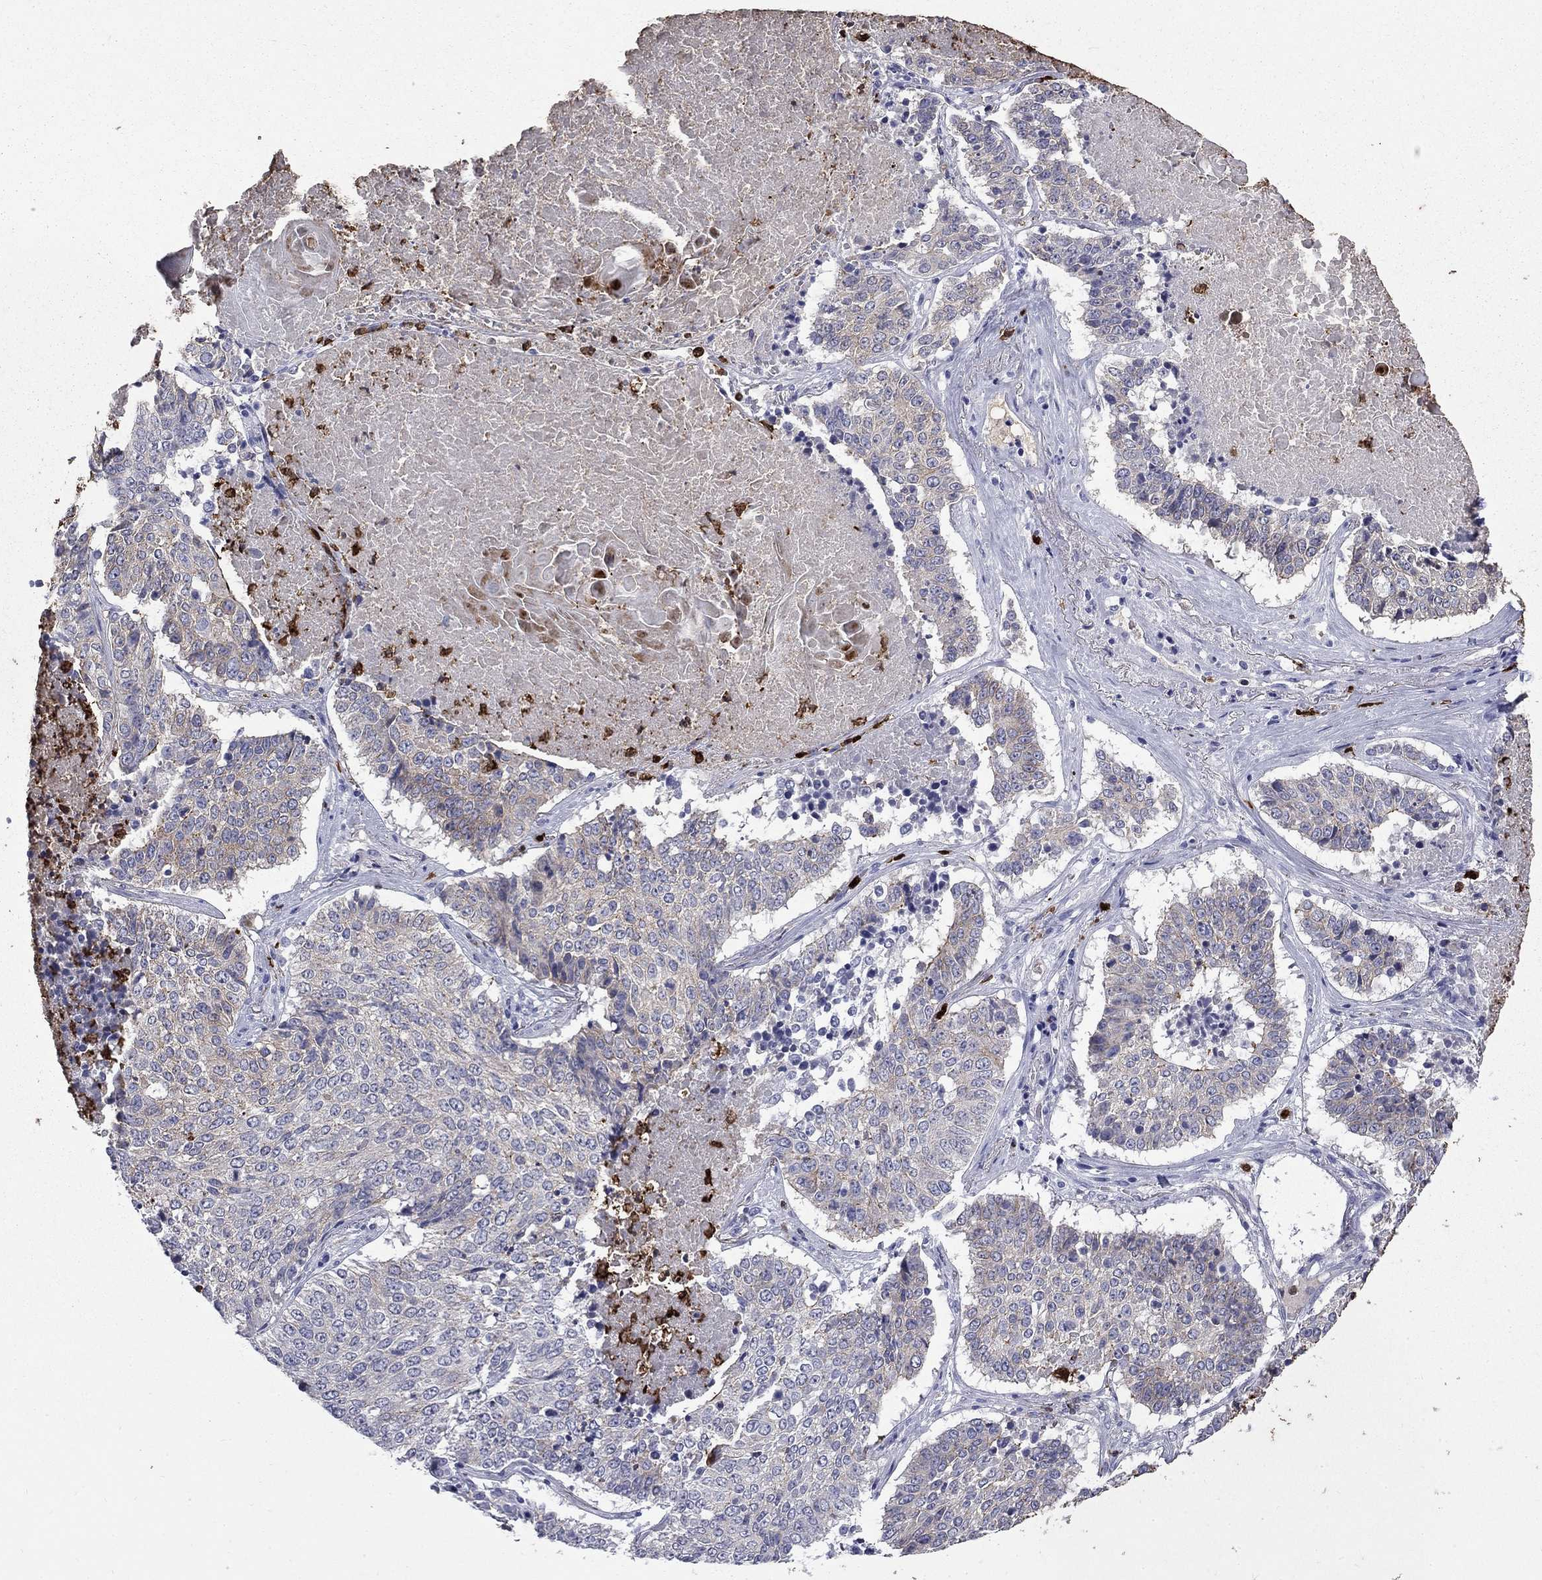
{"staining": {"intensity": "negative", "quantity": "none", "location": "none"}, "tissue": "lung cancer", "cell_type": "Tumor cells", "image_type": "cancer", "snomed": [{"axis": "morphology", "description": "Squamous cell carcinoma, NOS"}, {"axis": "topography", "description": "Lung"}], "caption": "An immunohistochemistry histopathology image of lung cancer is shown. There is no staining in tumor cells of lung cancer. Nuclei are stained in blue.", "gene": "TRIM29", "patient": {"sex": "male", "age": 64}}